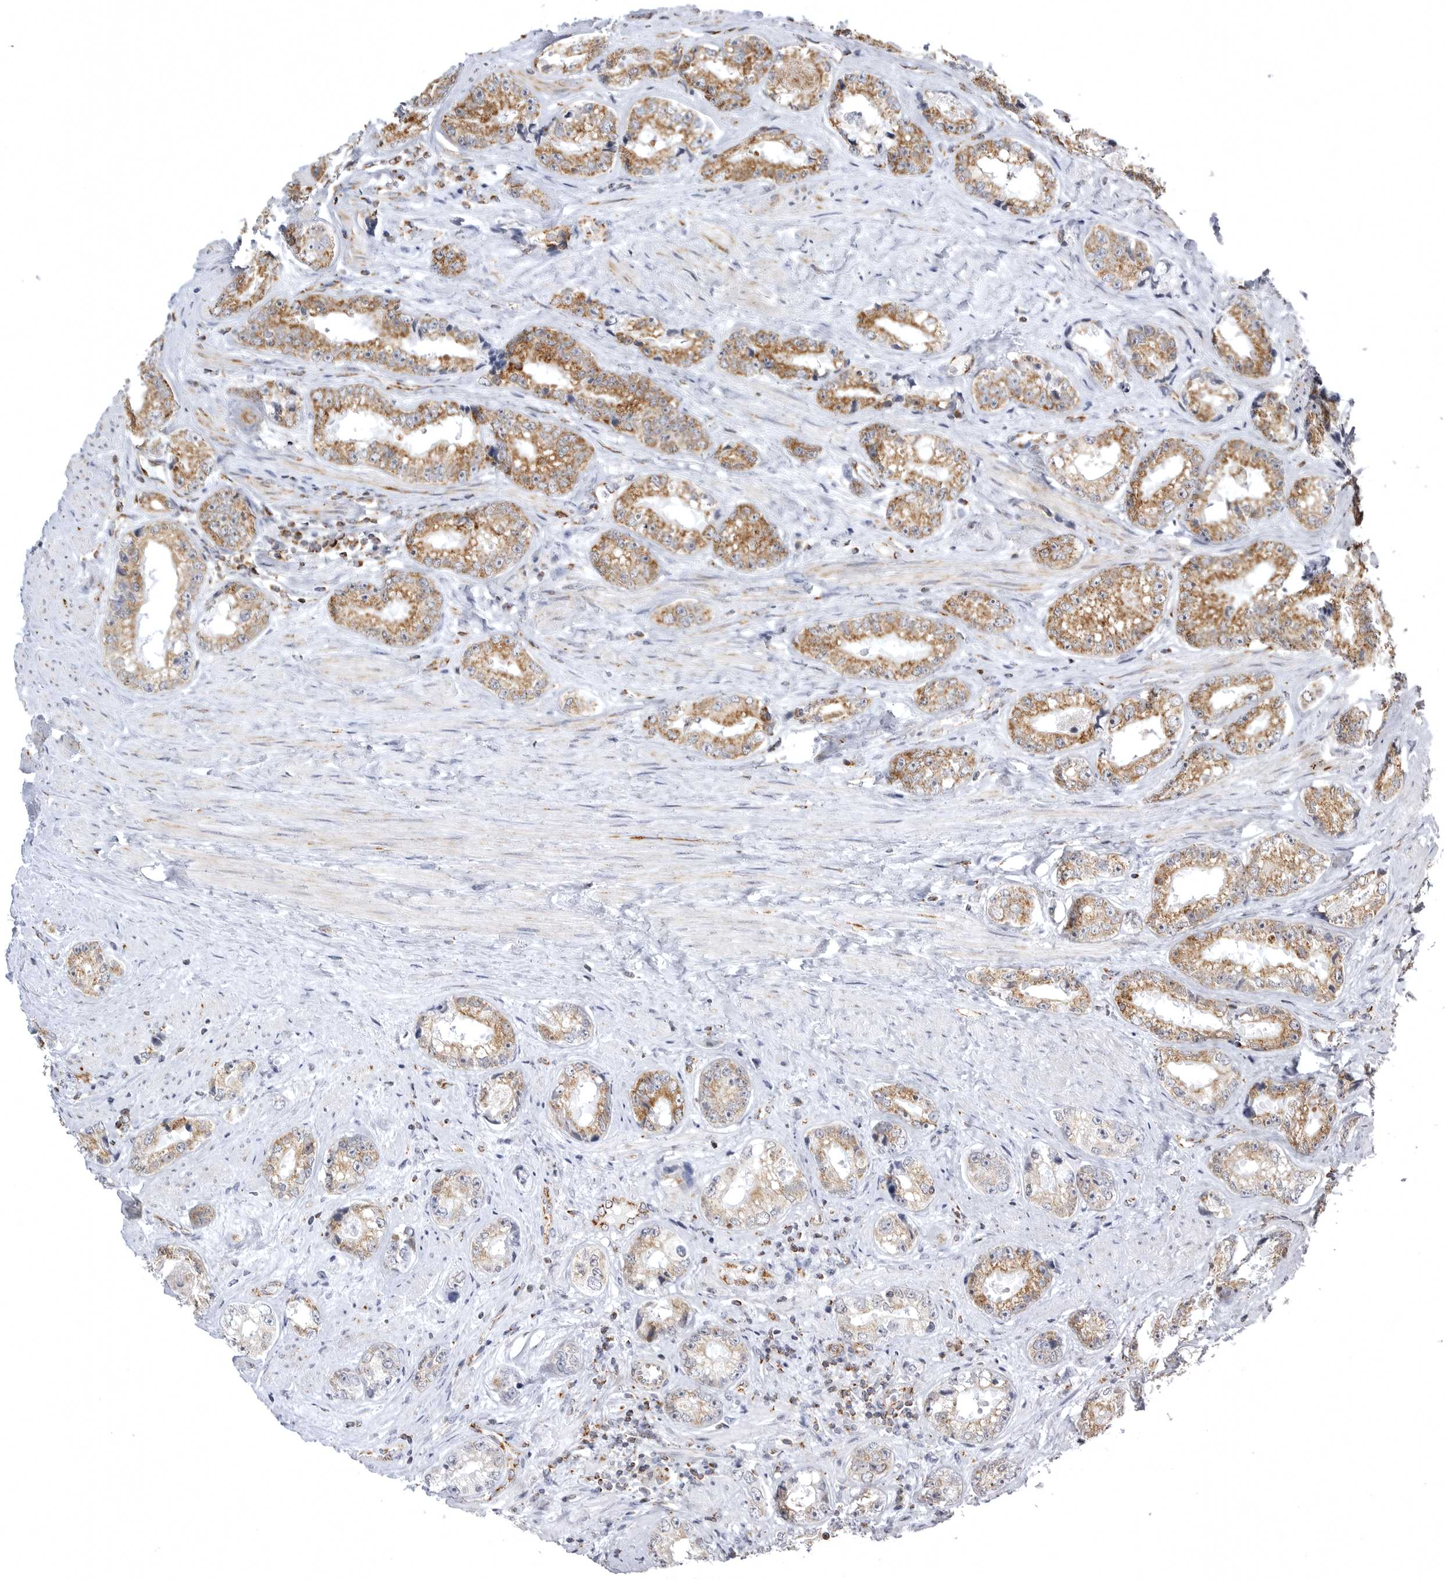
{"staining": {"intensity": "moderate", "quantity": "25%-75%", "location": "cytoplasmic/membranous"}, "tissue": "prostate cancer", "cell_type": "Tumor cells", "image_type": "cancer", "snomed": [{"axis": "morphology", "description": "Adenocarcinoma, High grade"}, {"axis": "topography", "description": "Prostate"}], "caption": "Immunohistochemical staining of human prostate cancer exhibits medium levels of moderate cytoplasmic/membranous expression in approximately 25%-75% of tumor cells.", "gene": "TUFM", "patient": {"sex": "male", "age": 61}}